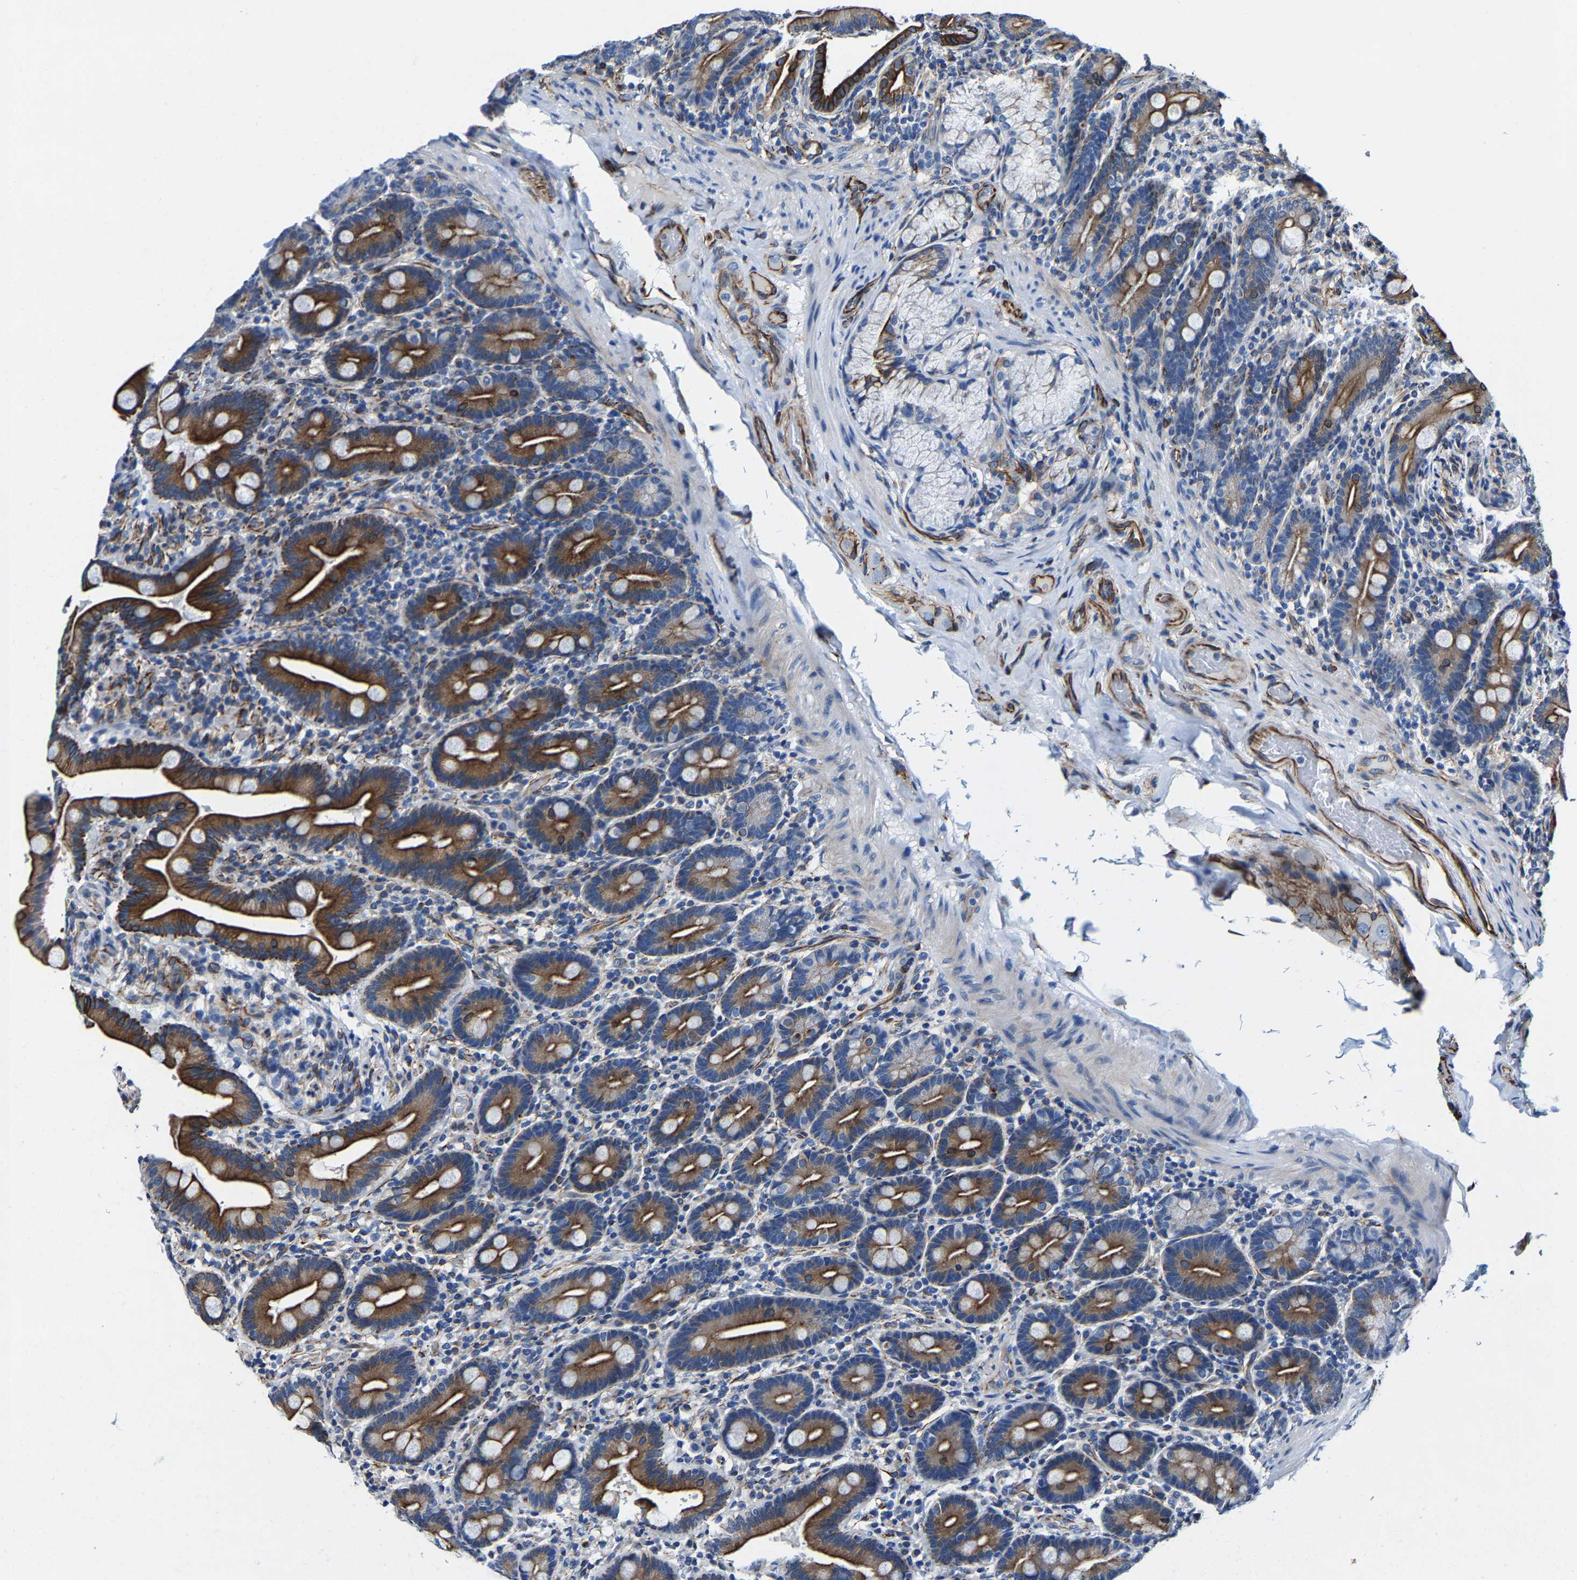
{"staining": {"intensity": "strong", "quantity": ">75%", "location": "cytoplasmic/membranous"}, "tissue": "duodenum", "cell_type": "Glandular cells", "image_type": "normal", "snomed": [{"axis": "morphology", "description": "Normal tissue, NOS"}, {"axis": "topography", "description": "Duodenum"}], "caption": "The histopathology image displays immunohistochemical staining of normal duodenum. There is strong cytoplasmic/membranous positivity is appreciated in approximately >75% of glandular cells.", "gene": "MMEL1", "patient": {"sex": "male", "age": 54}}